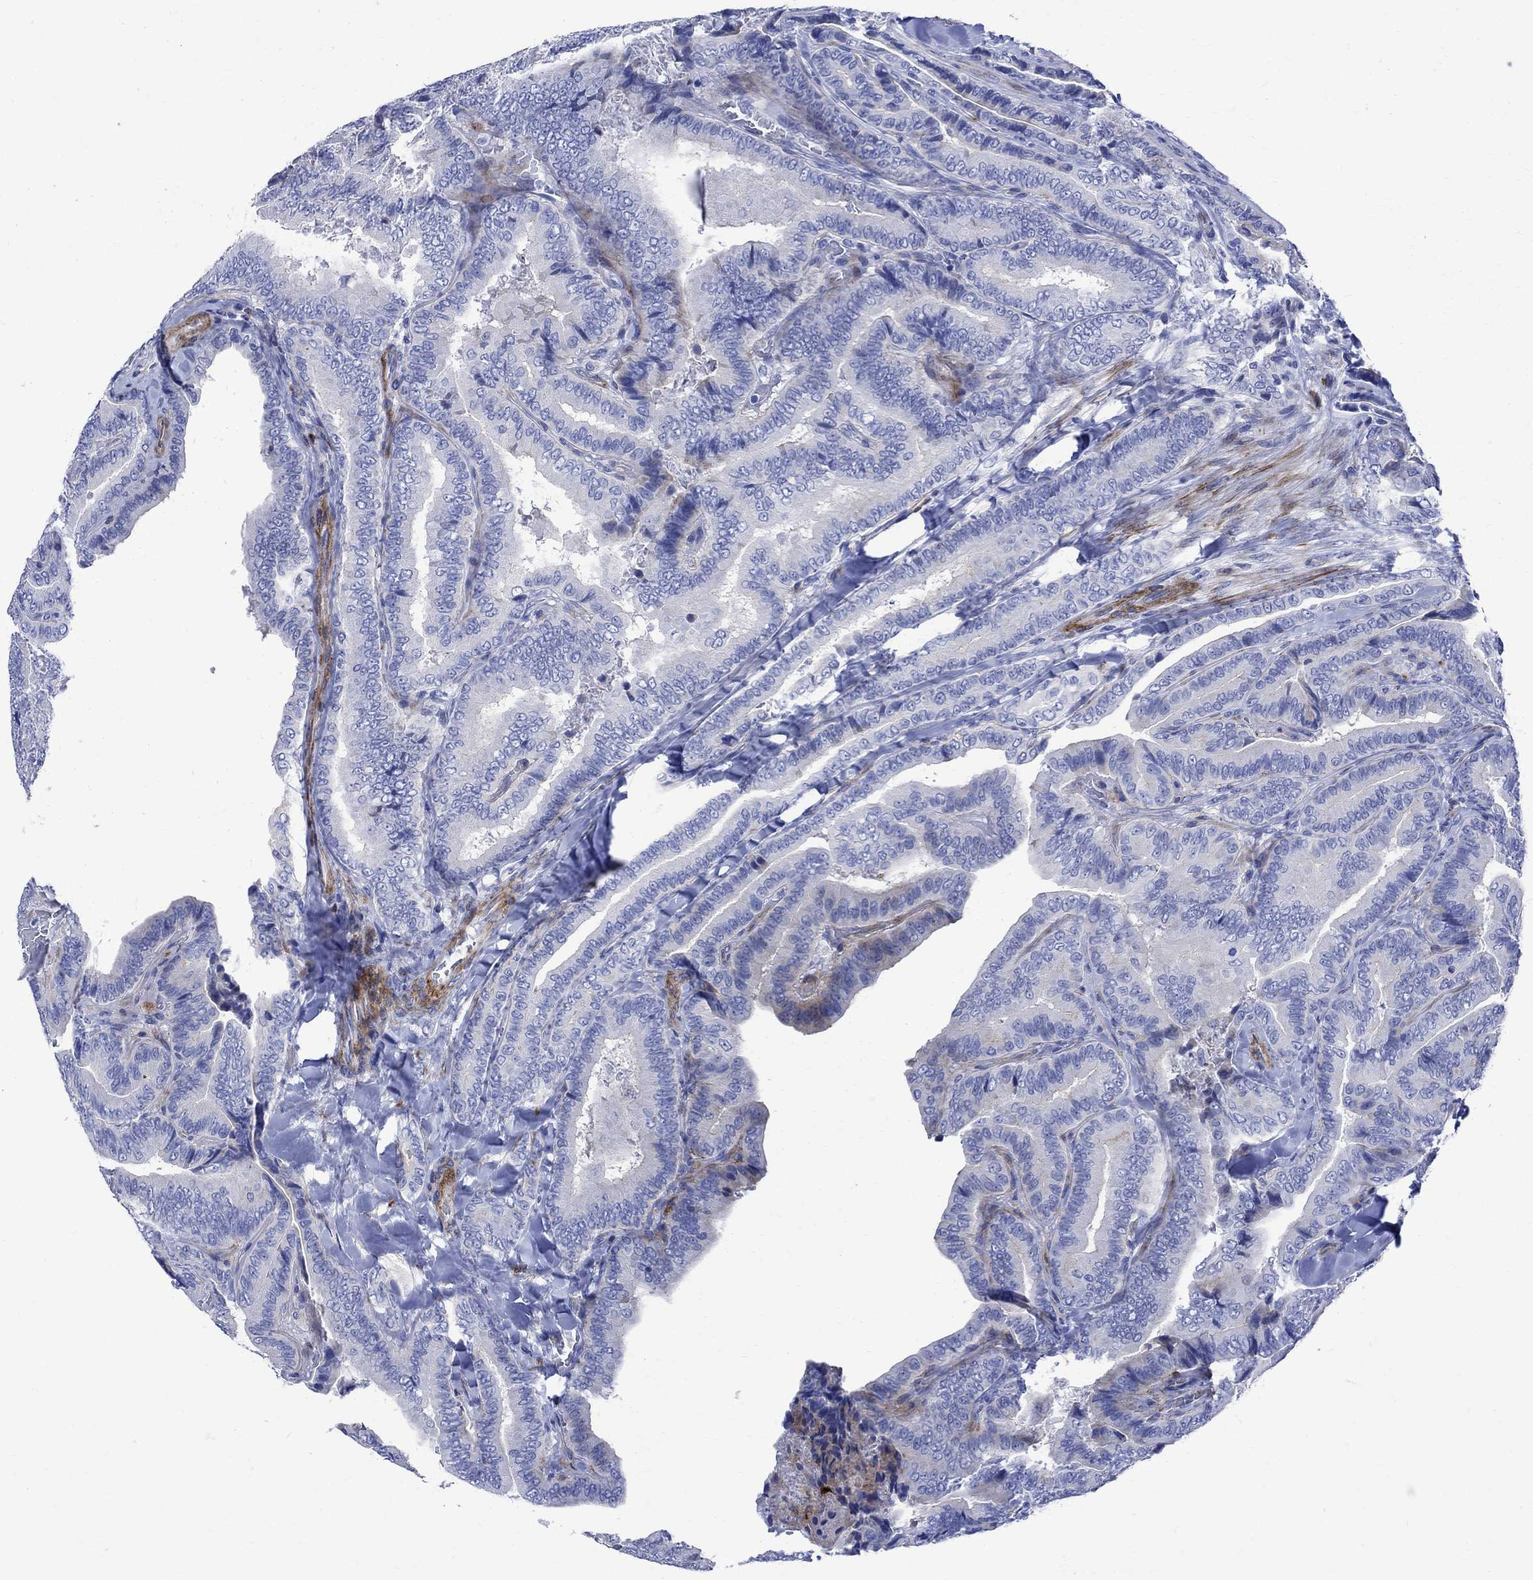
{"staining": {"intensity": "negative", "quantity": "none", "location": "none"}, "tissue": "thyroid cancer", "cell_type": "Tumor cells", "image_type": "cancer", "snomed": [{"axis": "morphology", "description": "Papillary adenocarcinoma, NOS"}, {"axis": "topography", "description": "Thyroid gland"}], "caption": "Immunohistochemical staining of human thyroid papillary adenocarcinoma demonstrates no significant expression in tumor cells.", "gene": "PARVB", "patient": {"sex": "male", "age": 61}}